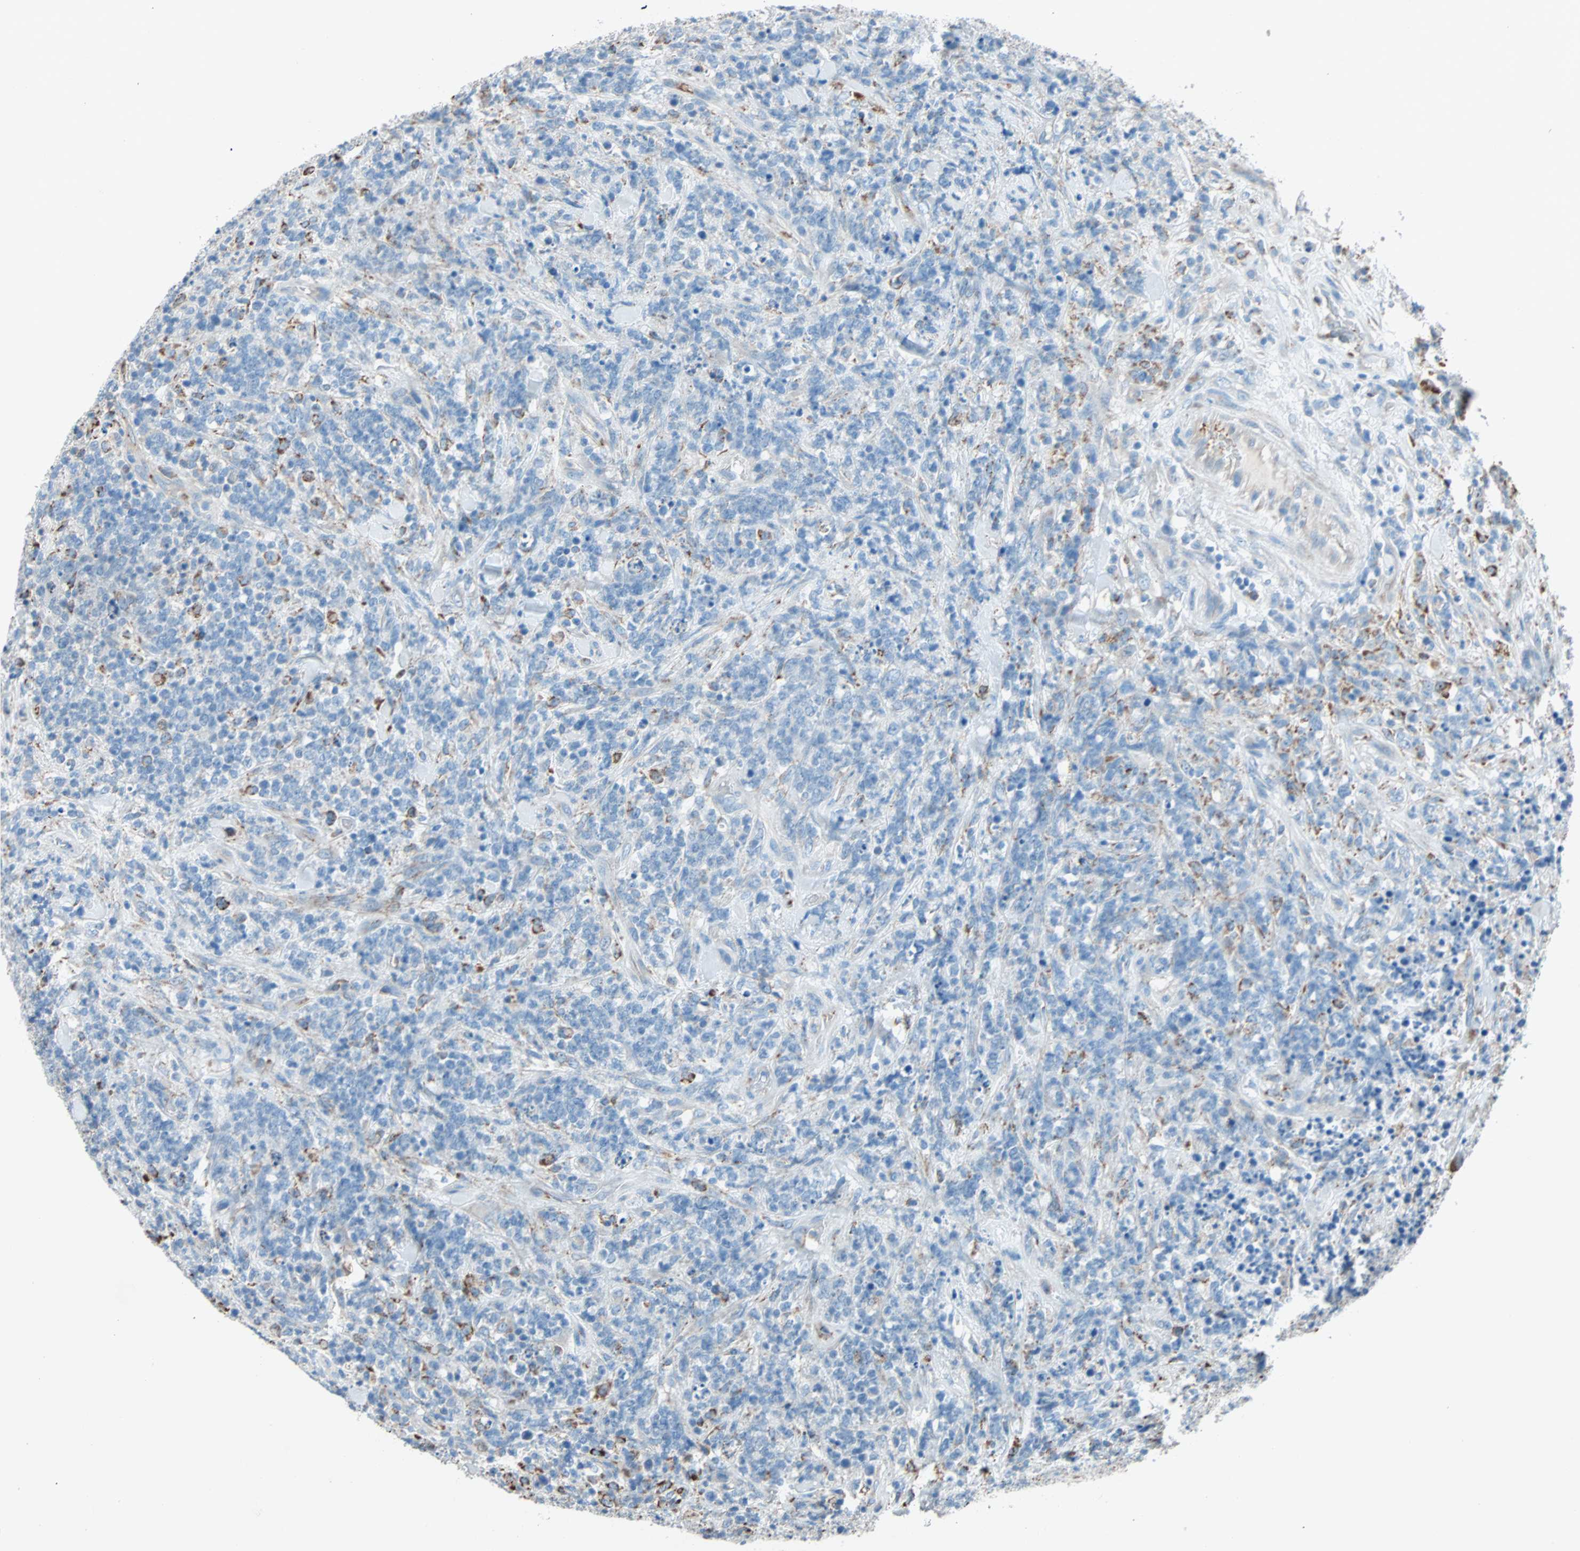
{"staining": {"intensity": "moderate", "quantity": "<25%", "location": "cytoplasmic/membranous"}, "tissue": "lymphoma", "cell_type": "Tumor cells", "image_type": "cancer", "snomed": [{"axis": "morphology", "description": "Malignant lymphoma, non-Hodgkin's type, High grade"}, {"axis": "topography", "description": "Soft tissue"}], "caption": "Lymphoma stained for a protein exhibits moderate cytoplasmic/membranous positivity in tumor cells. Immunohistochemistry stains the protein of interest in brown and the nuclei are stained blue.", "gene": "LY6G6F", "patient": {"sex": "male", "age": 18}}